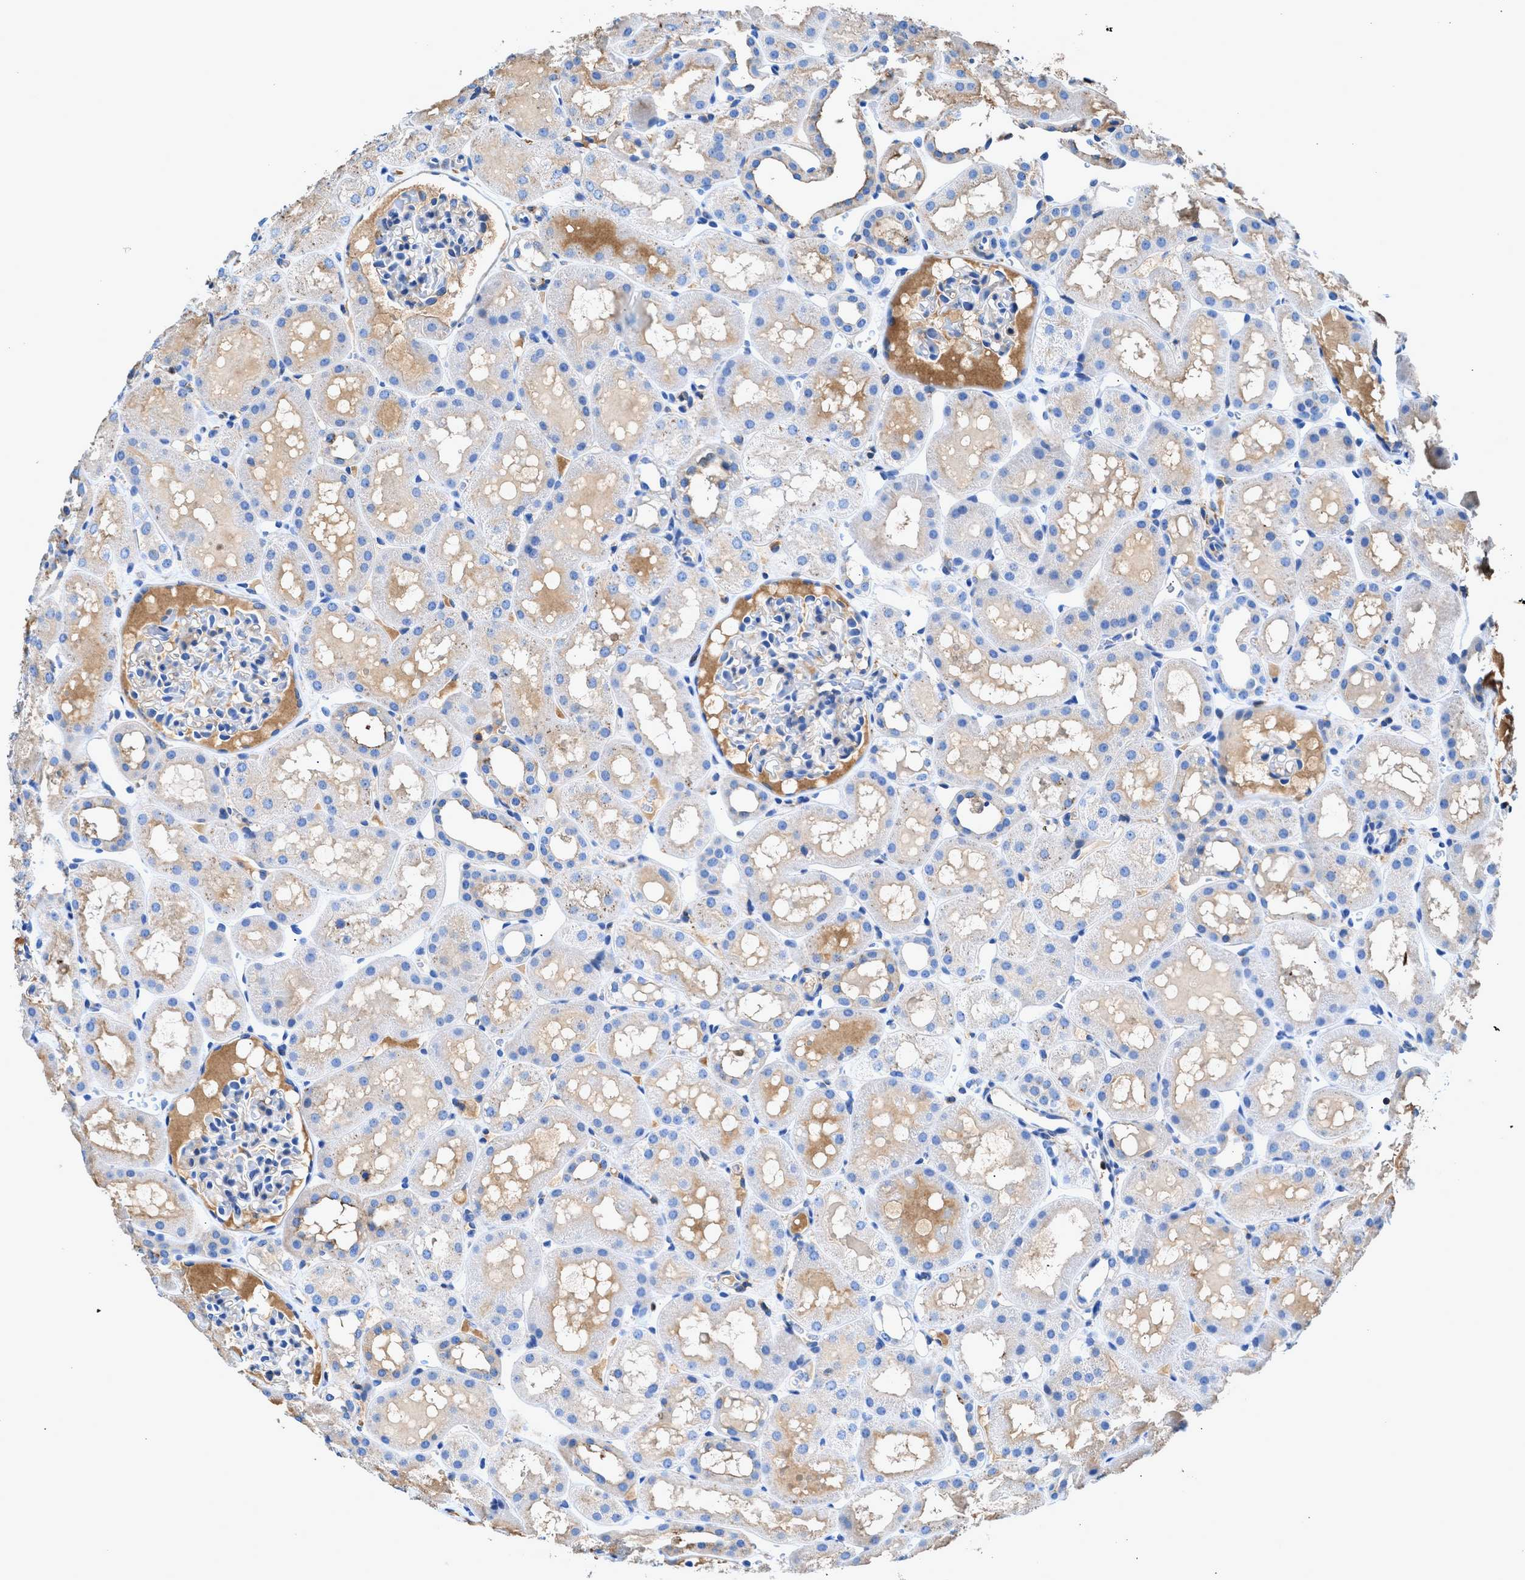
{"staining": {"intensity": "negative", "quantity": "none", "location": "none"}, "tissue": "kidney", "cell_type": "Cells in glomeruli", "image_type": "normal", "snomed": [{"axis": "morphology", "description": "Normal tissue, NOS"}, {"axis": "topography", "description": "Kidney"}, {"axis": "topography", "description": "Urinary bladder"}], "caption": "The IHC micrograph has no significant expression in cells in glomeruli of kidney. (DAB immunohistochemistry (IHC) visualized using brightfield microscopy, high magnification).", "gene": "KCNQ4", "patient": {"sex": "male", "age": 16}}